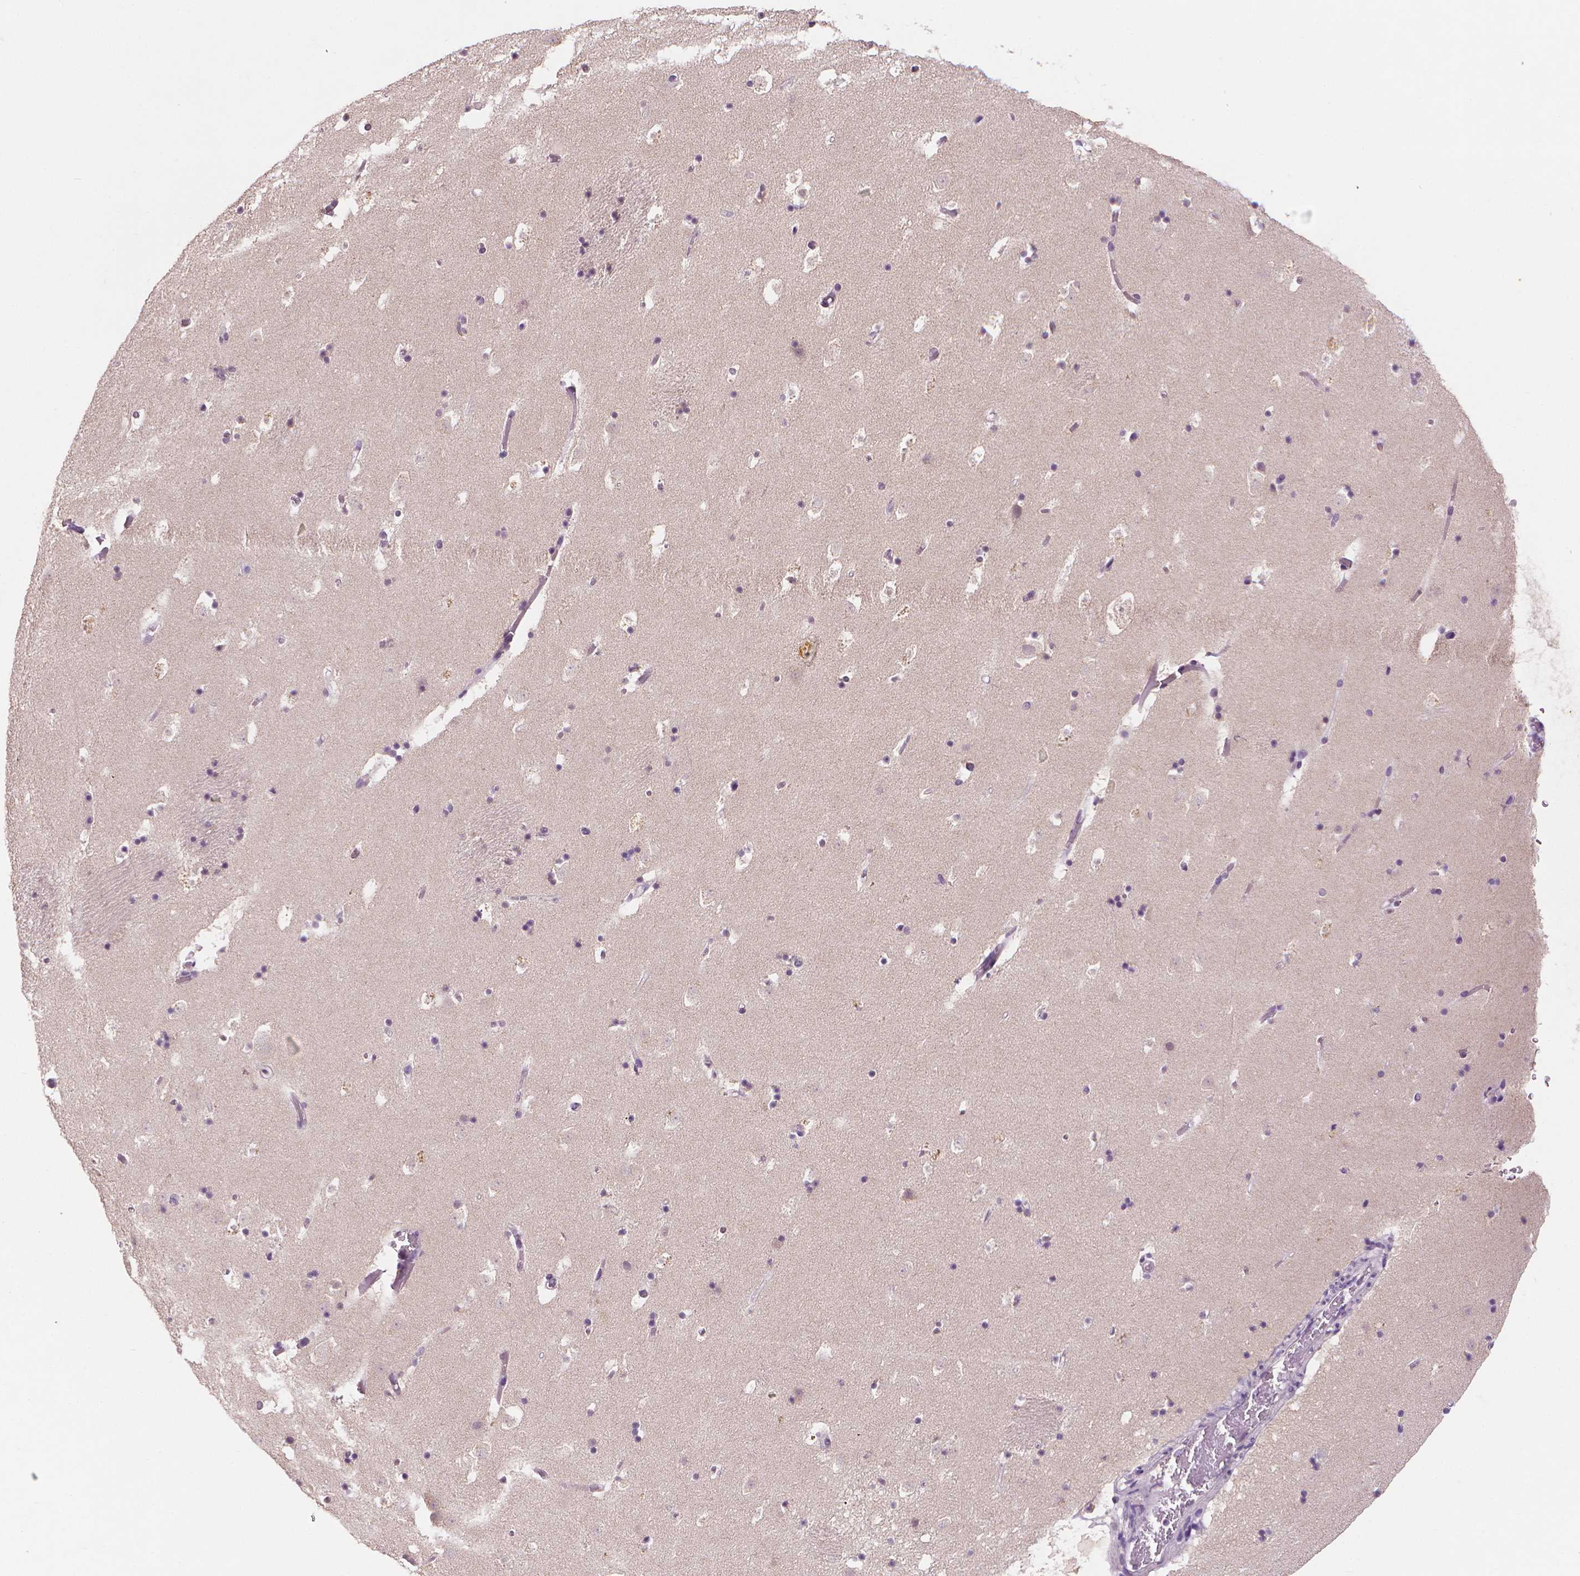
{"staining": {"intensity": "negative", "quantity": "none", "location": "none"}, "tissue": "caudate", "cell_type": "Glial cells", "image_type": "normal", "snomed": [{"axis": "morphology", "description": "Normal tissue, NOS"}, {"axis": "topography", "description": "Lateral ventricle wall"}], "caption": "The micrograph demonstrates no staining of glial cells in normal caudate. (DAB immunohistochemistry (IHC) visualized using brightfield microscopy, high magnification).", "gene": "FASN", "patient": {"sex": "female", "age": 42}}